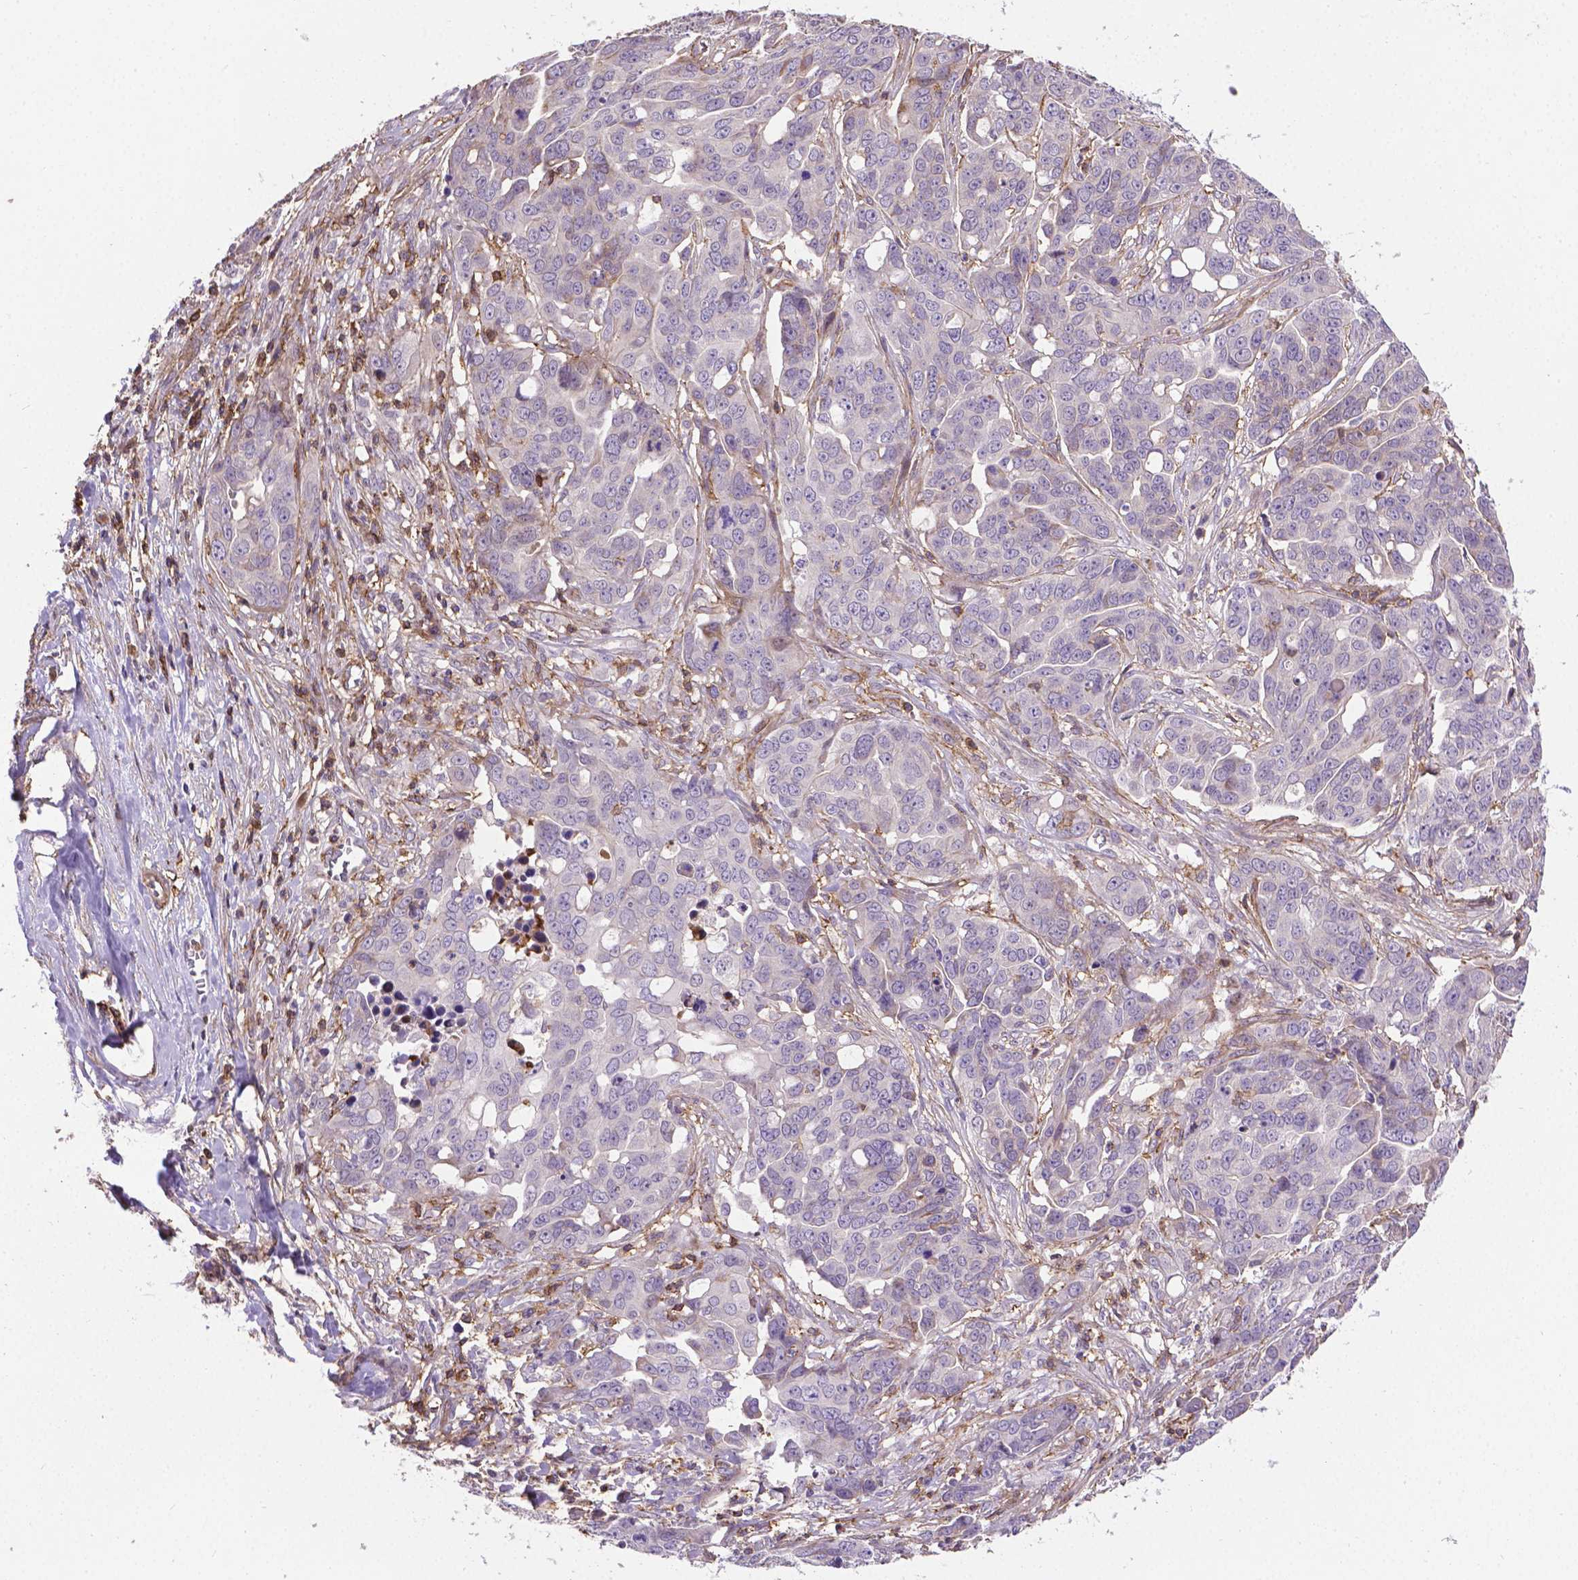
{"staining": {"intensity": "negative", "quantity": "none", "location": "none"}, "tissue": "ovarian cancer", "cell_type": "Tumor cells", "image_type": "cancer", "snomed": [{"axis": "morphology", "description": "Carcinoma, endometroid"}, {"axis": "topography", "description": "Ovary"}], "caption": "Tumor cells are negative for brown protein staining in ovarian endometroid carcinoma.", "gene": "ACAD10", "patient": {"sex": "female", "age": 78}}